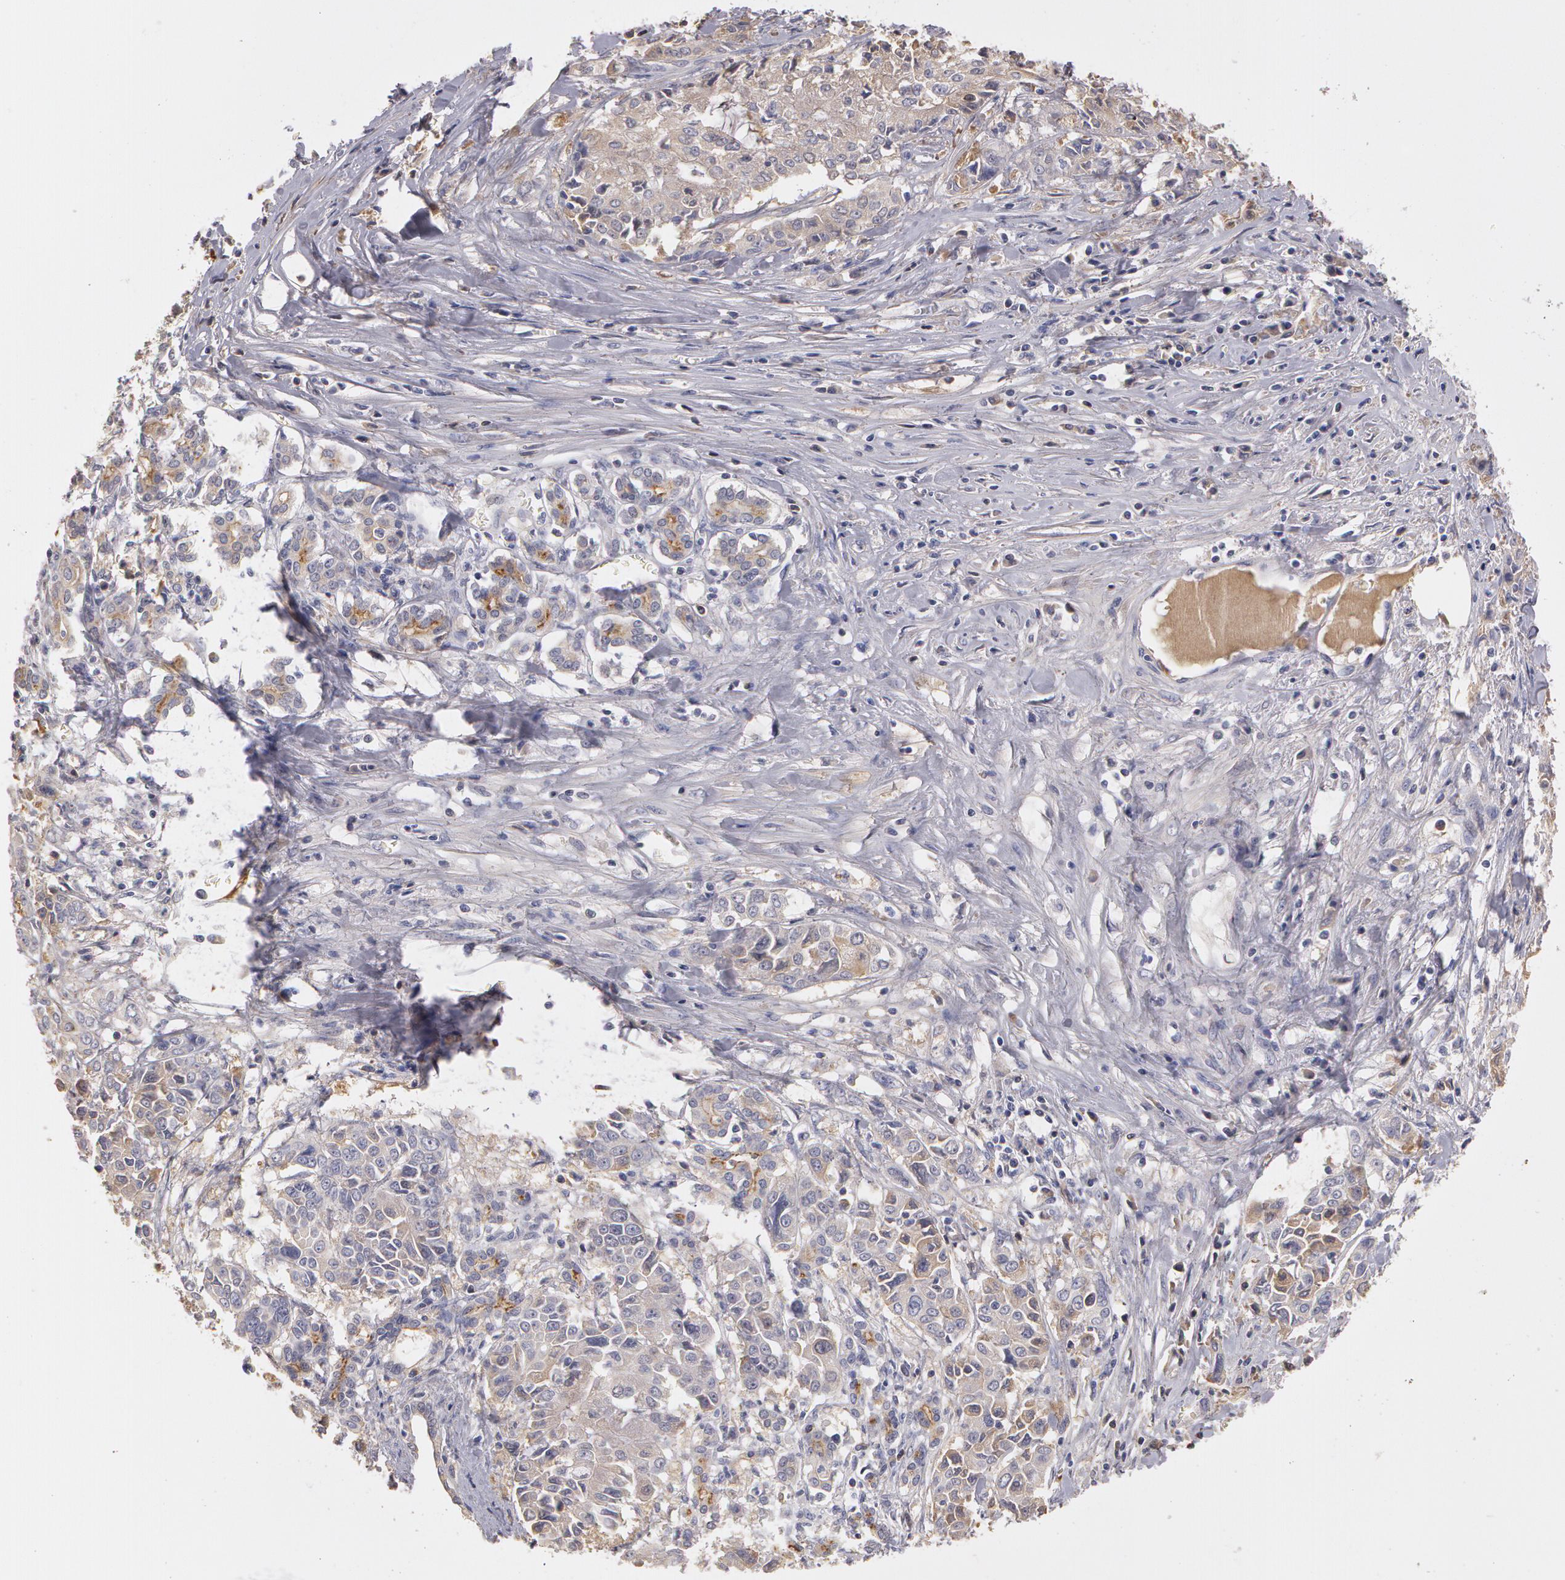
{"staining": {"intensity": "negative", "quantity": "none", "location": "none"}, "tissue": "pancreatic cancer", "cell_type": "Tumor cells", "image_type": "cancer", "snomed": [{"axis": "morphology", "description": "Adenocarcinoma, NOS"}, {"axis": "topography", "description": "Pancreas"}], "caption": "A photomicrograph of adenocarcinoma (pancreatic) stained for a protein shows no brown staining in tumor cells.", "gene": "C1R", "patient": {"sex": "female", "age": 52}}